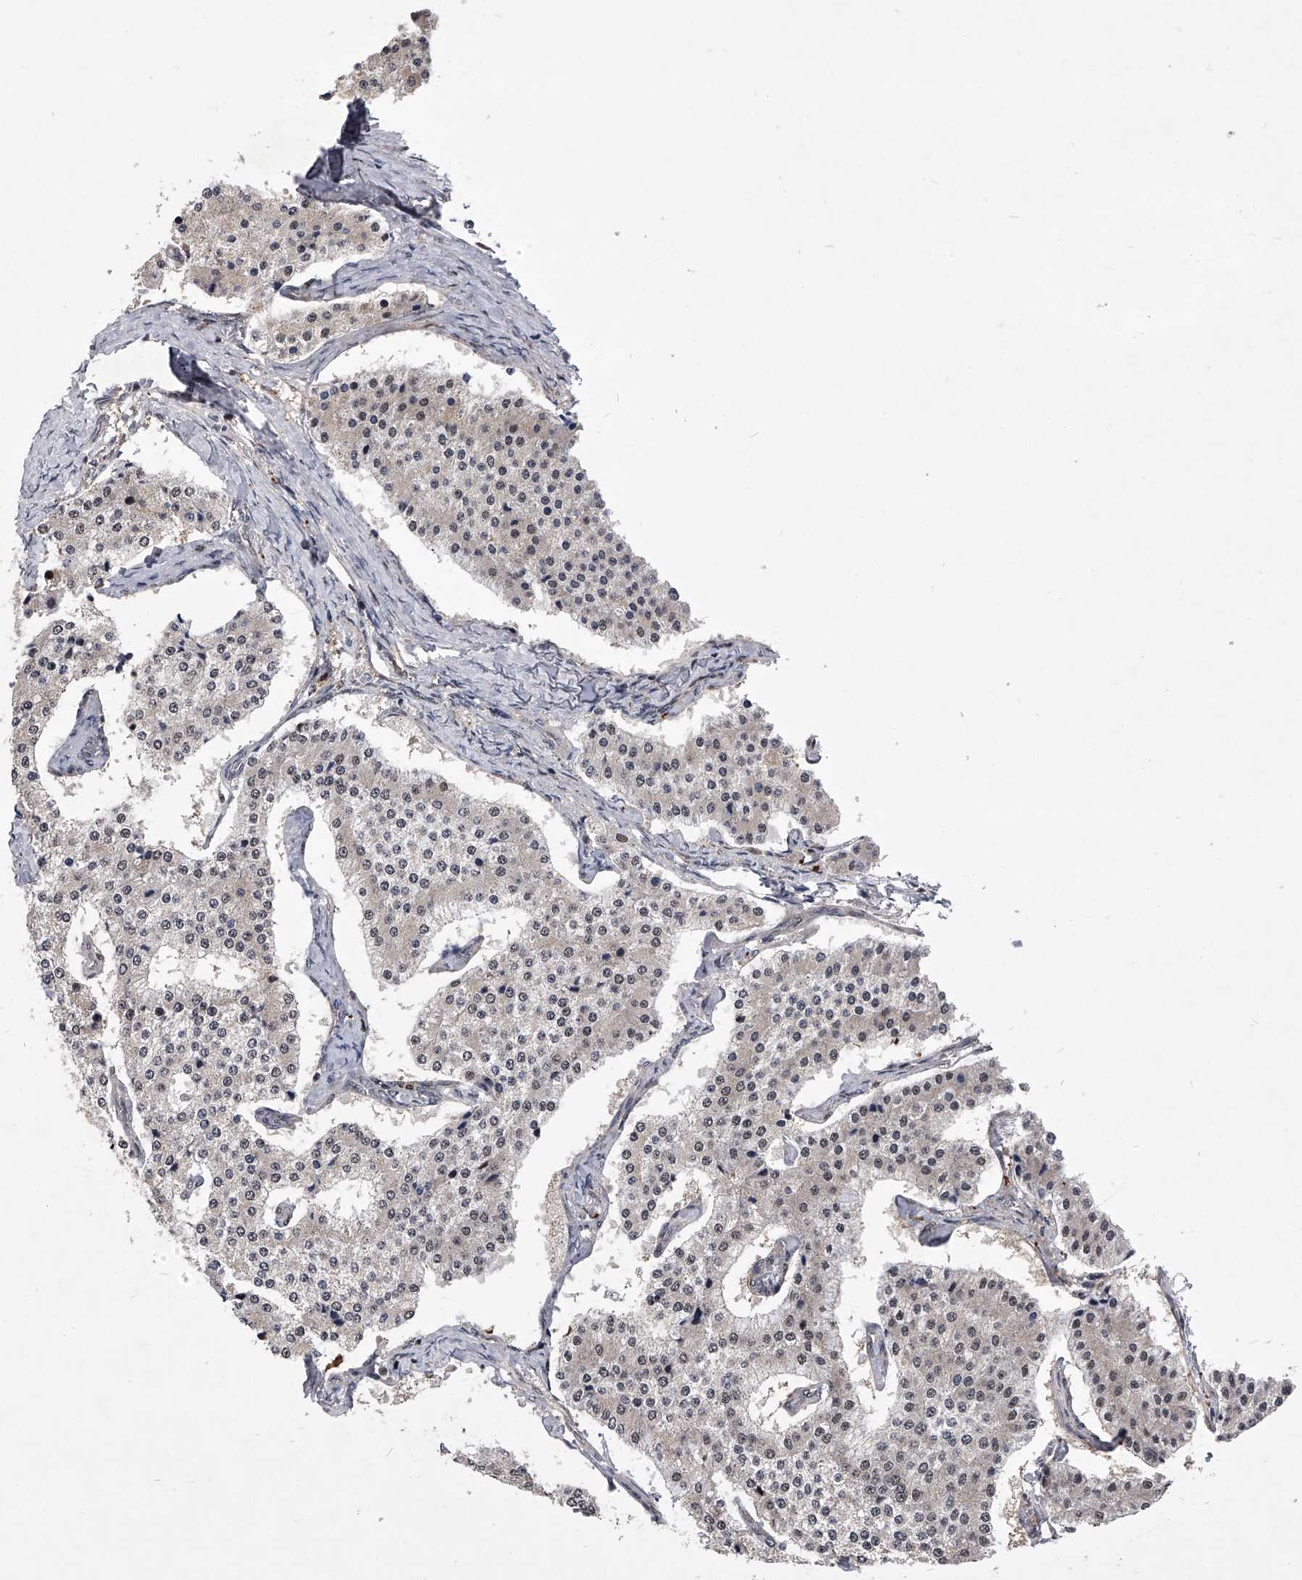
{"staining": {"intensity": "weak", "quantity": "25%-75%", "location": "nuclear"}, "tissue": "carcinoid", "cell_type": "Tumor cells", "image_type": "cancer", "snomed": [{"axis": "morphology", "description": "Carcinoid, malignant, NOS"}, {"axis": "topography", "description": "Colon"}], "caption": "There is low levels of weak nuclear expression in tumor cells of malignant carcinoid, as demonstrated by immunohistochemical staining (brown color).", "gene": "CMTR1", "patient": {"sex": "female", "age": 52}}